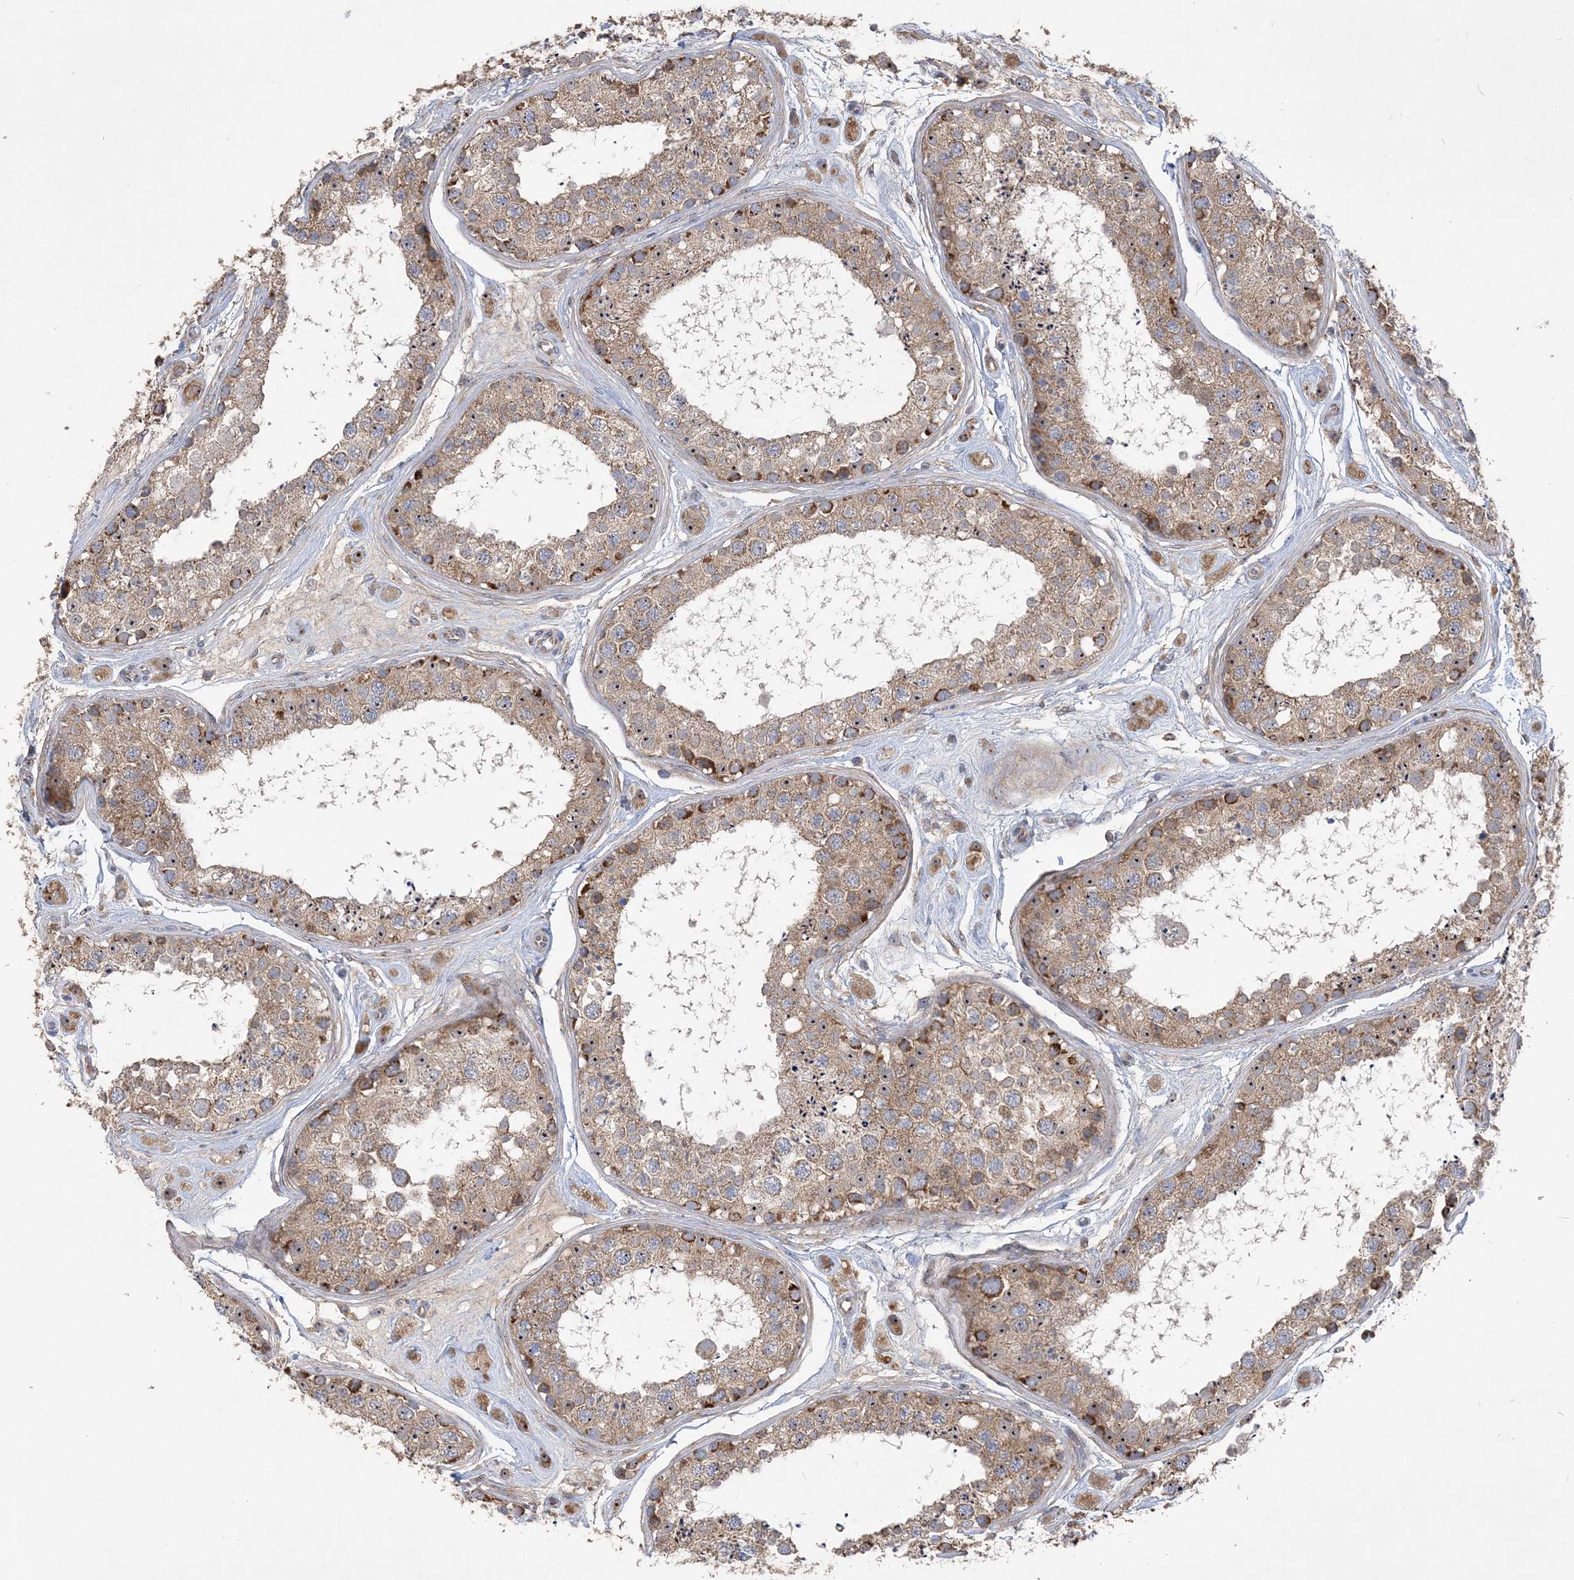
{"staining": {"intensity": "moderate", "quantity": ">75%", "location": "cytoplasmic/membranous,nuclear"}, "tissue": "testis", "cell_type": "Cells in seminiferous ducts", "image_type": "normal", "snomed": [{"axis": "morphology", "description": "Normal tissue, NOS"}, {"axis": "topography", "description": "Testis"}], "caption": "Brown immunohistochemical staining in normal human testis reveals moderate cytoplasmic/membranous,nuclear expression in approximately >75% of cells in seminiferous ducts.", "gene": "FEZ2", "patient": {"sex": "male", "age": 25}}